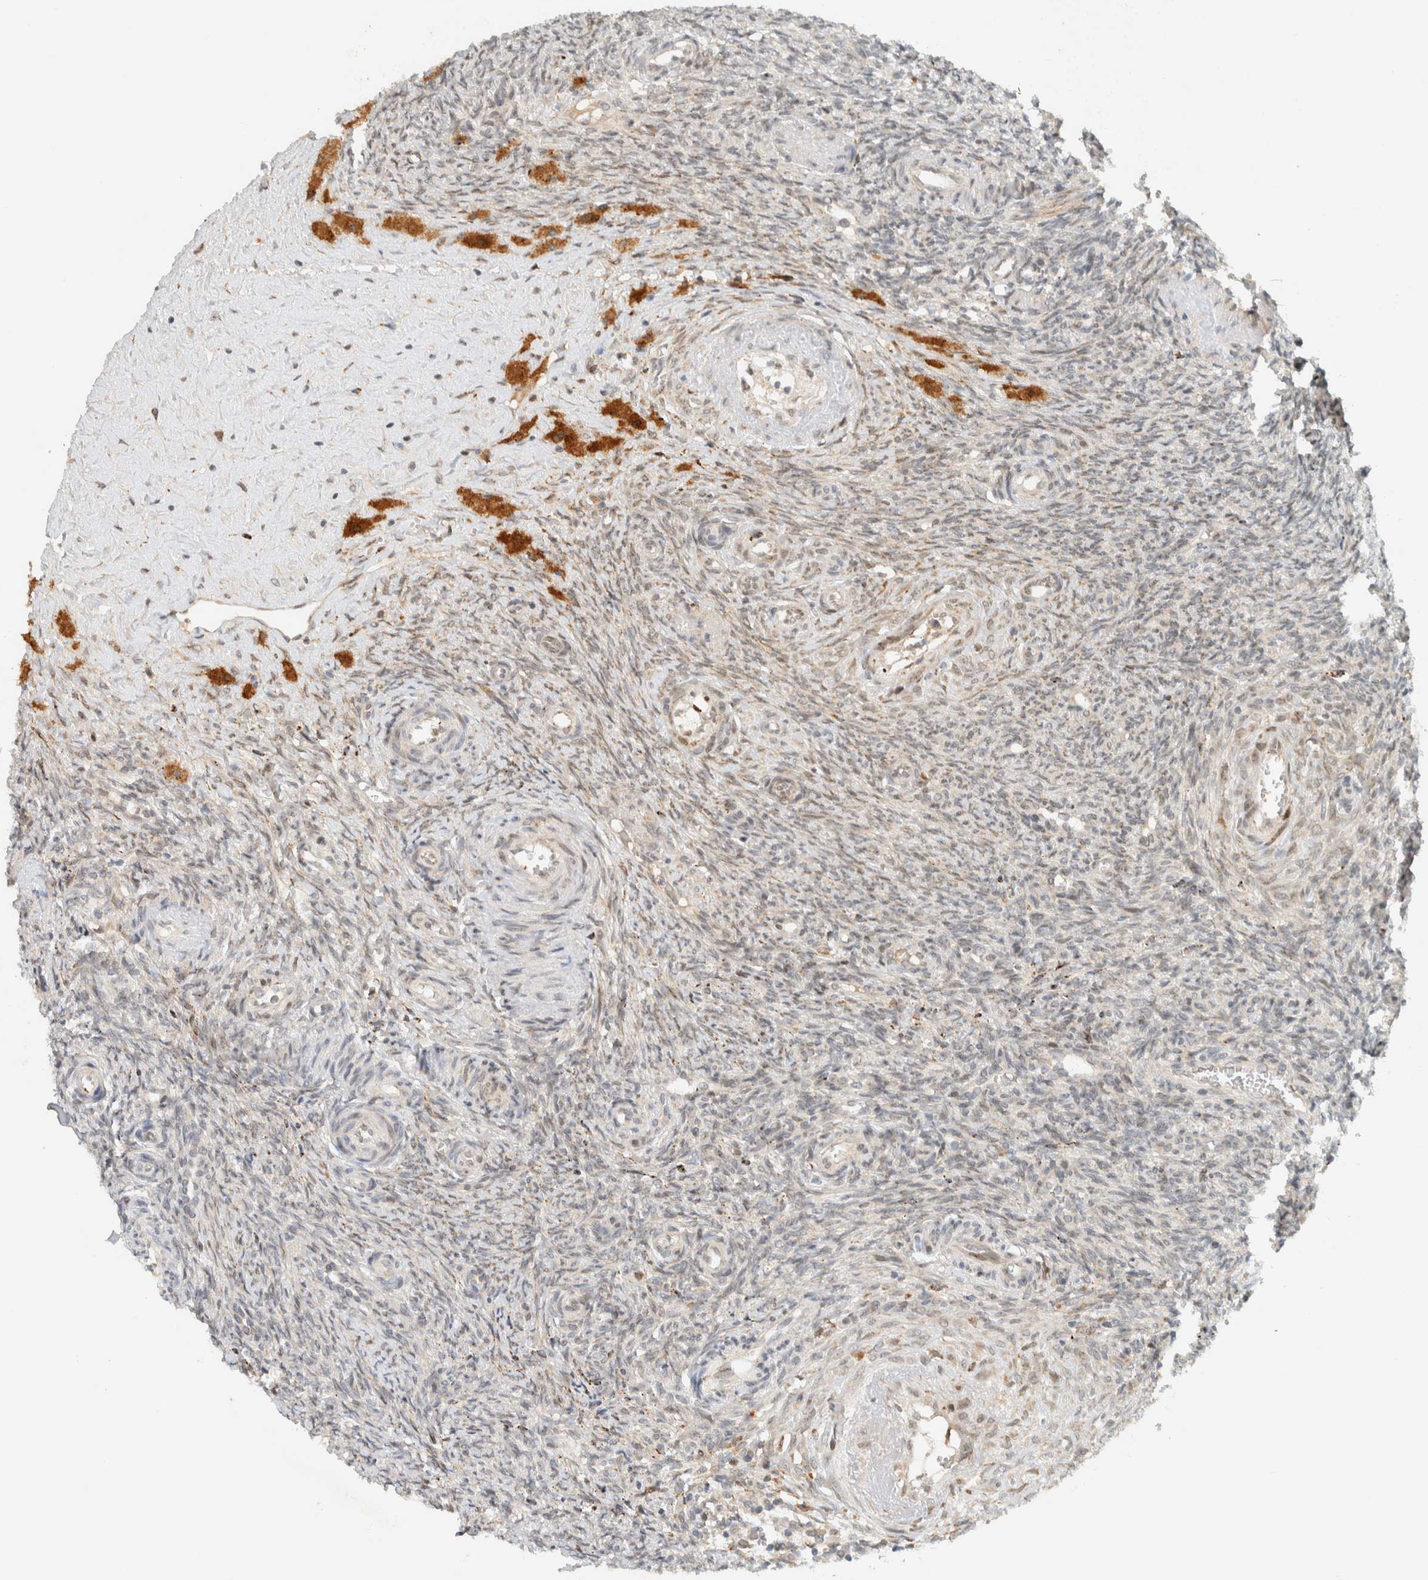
{"staining": {"intensity": "weak", "quantity": "25%-75%", "location": "nuclear"}, "tissue": "ovary", "cell_type": "Follicle cells", "image_type": "normal", "snomed": [{"axis": "morphology", "description": "Normal tissue, NOS"}, {"axis": "topography", "description": "Ovary"}], "caption": "Weak nuclear protein positivity is appreciated in approximately 25%-75% of follicle cells in ovary.", "gene": "ITPRID1", "patient": {"sex": "female", "age": 41}}